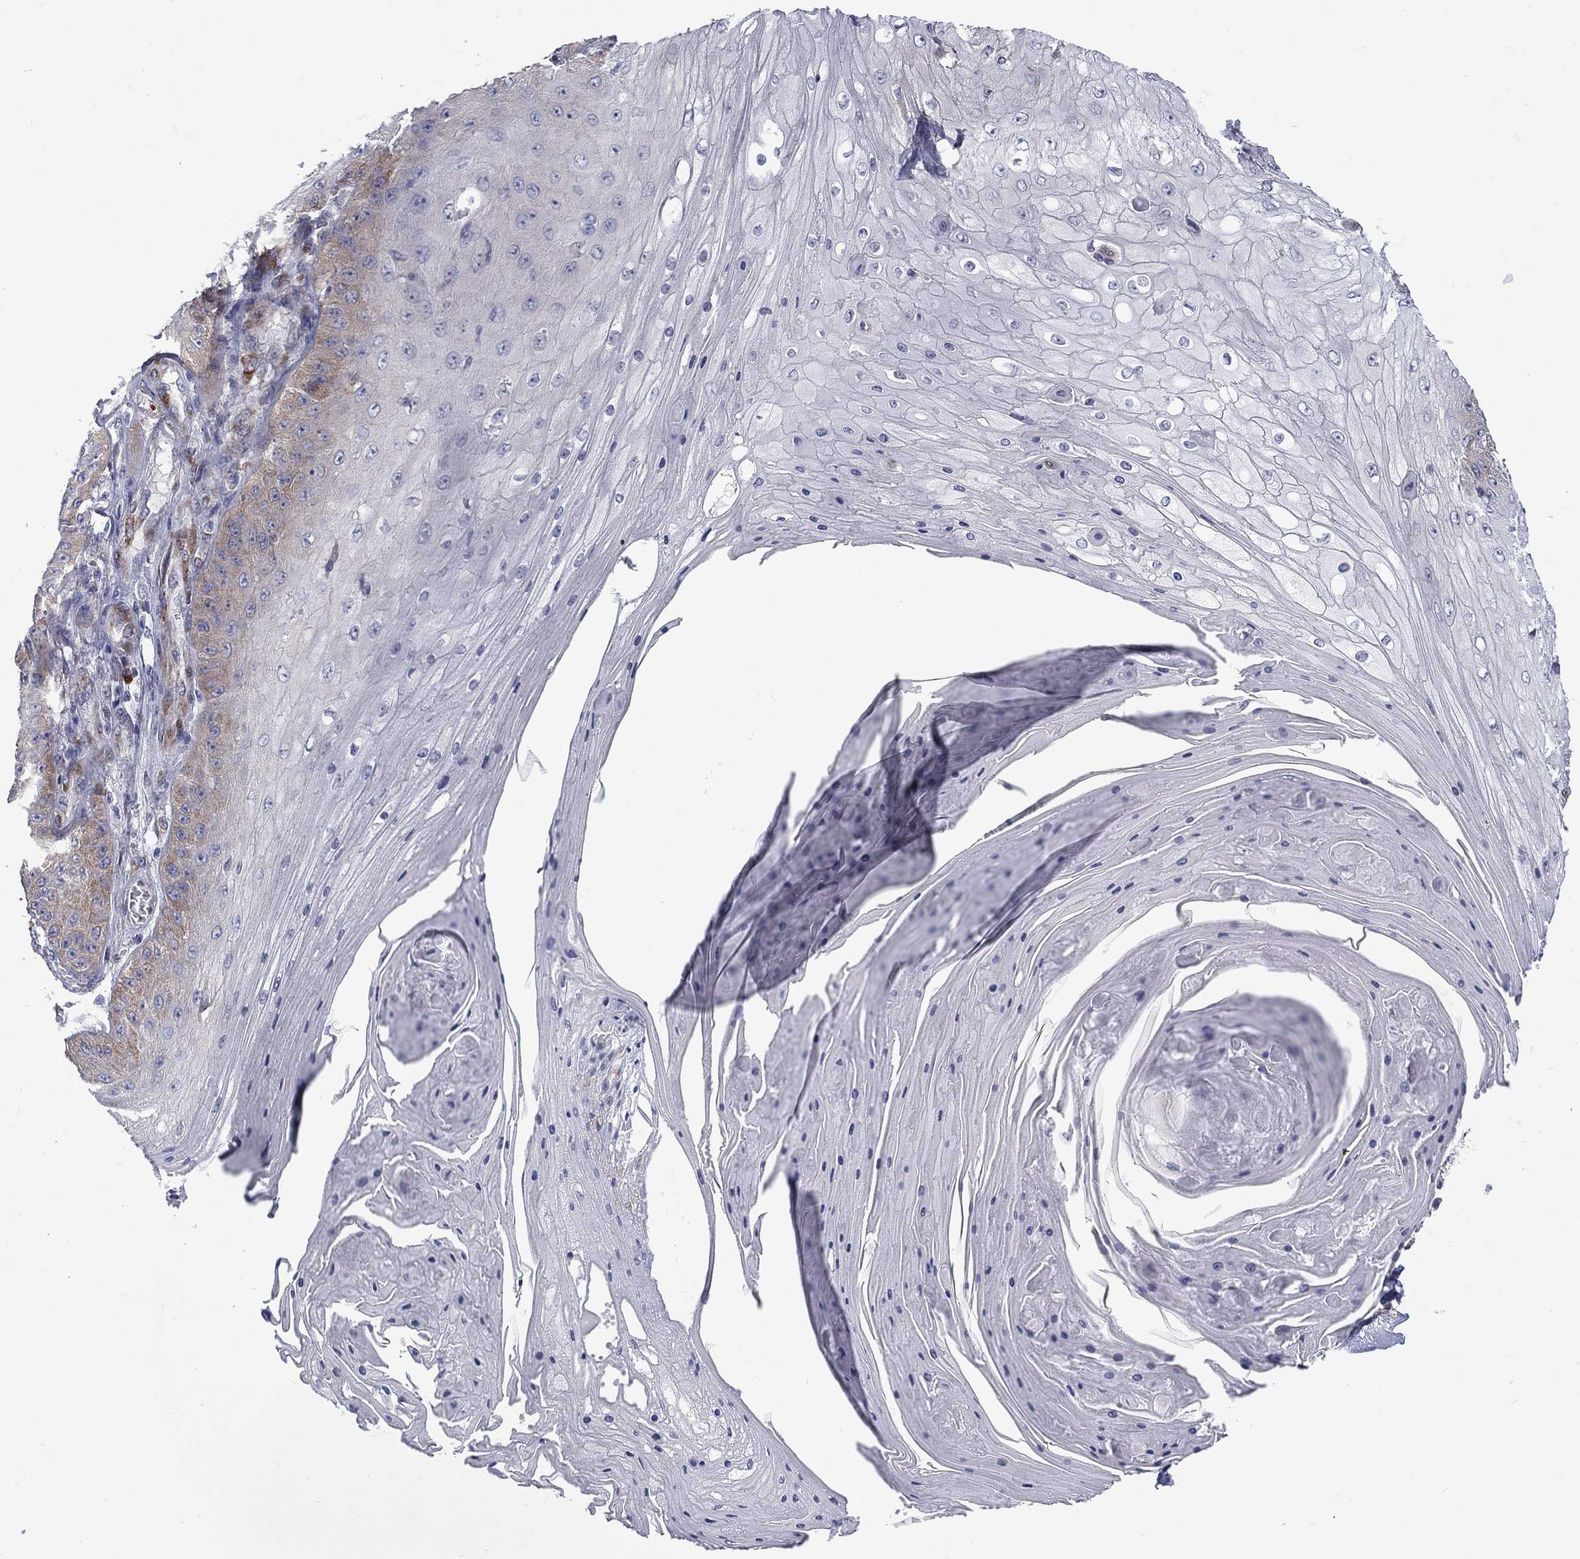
{"staining": {"intensity": "weak", "quantity": "25%-75%", "location": "cytoplasmic/membranous"}, "tissue": "skin cancer", "cell_type": "Tumor cells", "image_type": "cancer", "snomed": [{"axis": "morphology", "description": "Squamous cell carcinoma, NOS"}, {"axis": "topography", "description": "Skin"}], "caption": "Immunohistochemistry (IHC) of human skin cancer reveals low levels of weak cytoplasmic/membranous expression in about 25%-75% of tumor cells. (Brightfield microscopy of DAB IHC at high magnification).", "gene": "PABPC4", "patient": {"sex": "male", "age": 70}}